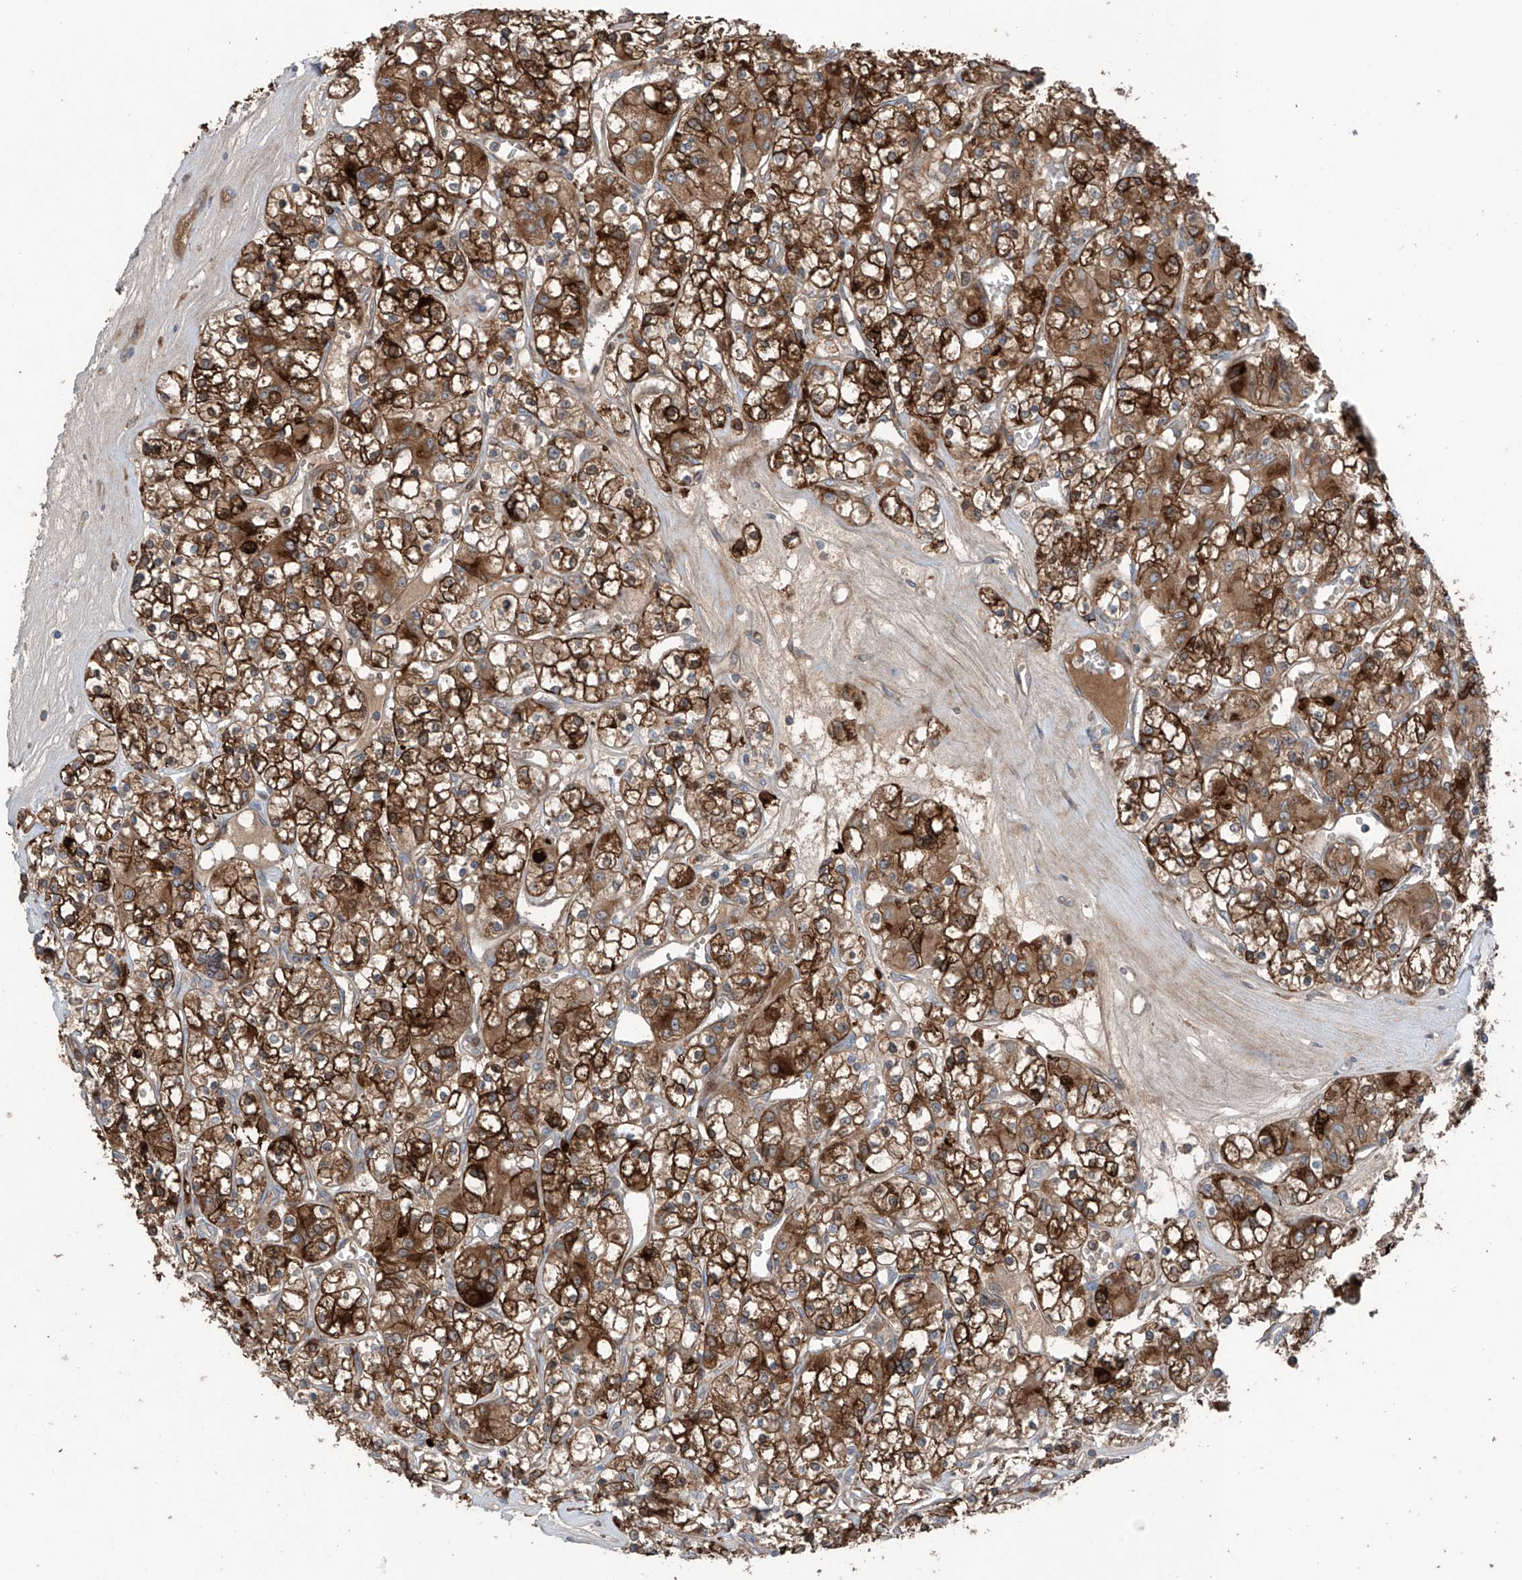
{"staining": {"intensity": "strong", "quantity": ">75%", "location": "cytoplasmic/membranous"}, "tissue": "renal cancer", "cell_type": "Tumor cells", "image_type": "cancer", "snomed": [{"axis": "morphology", "description": "Adenocarcinoma, NOS"}, {"axis": "topography", "description": "Kidney"}], "caption": "This is a photomicrograph of IHC staining of renal cancer (adenocarcinoma), which shows strong positivity in the cytoplasmic/membranous of tumor cells.", "gene": "SAMD3", "patient": {"sex": "female", "age": 59}}